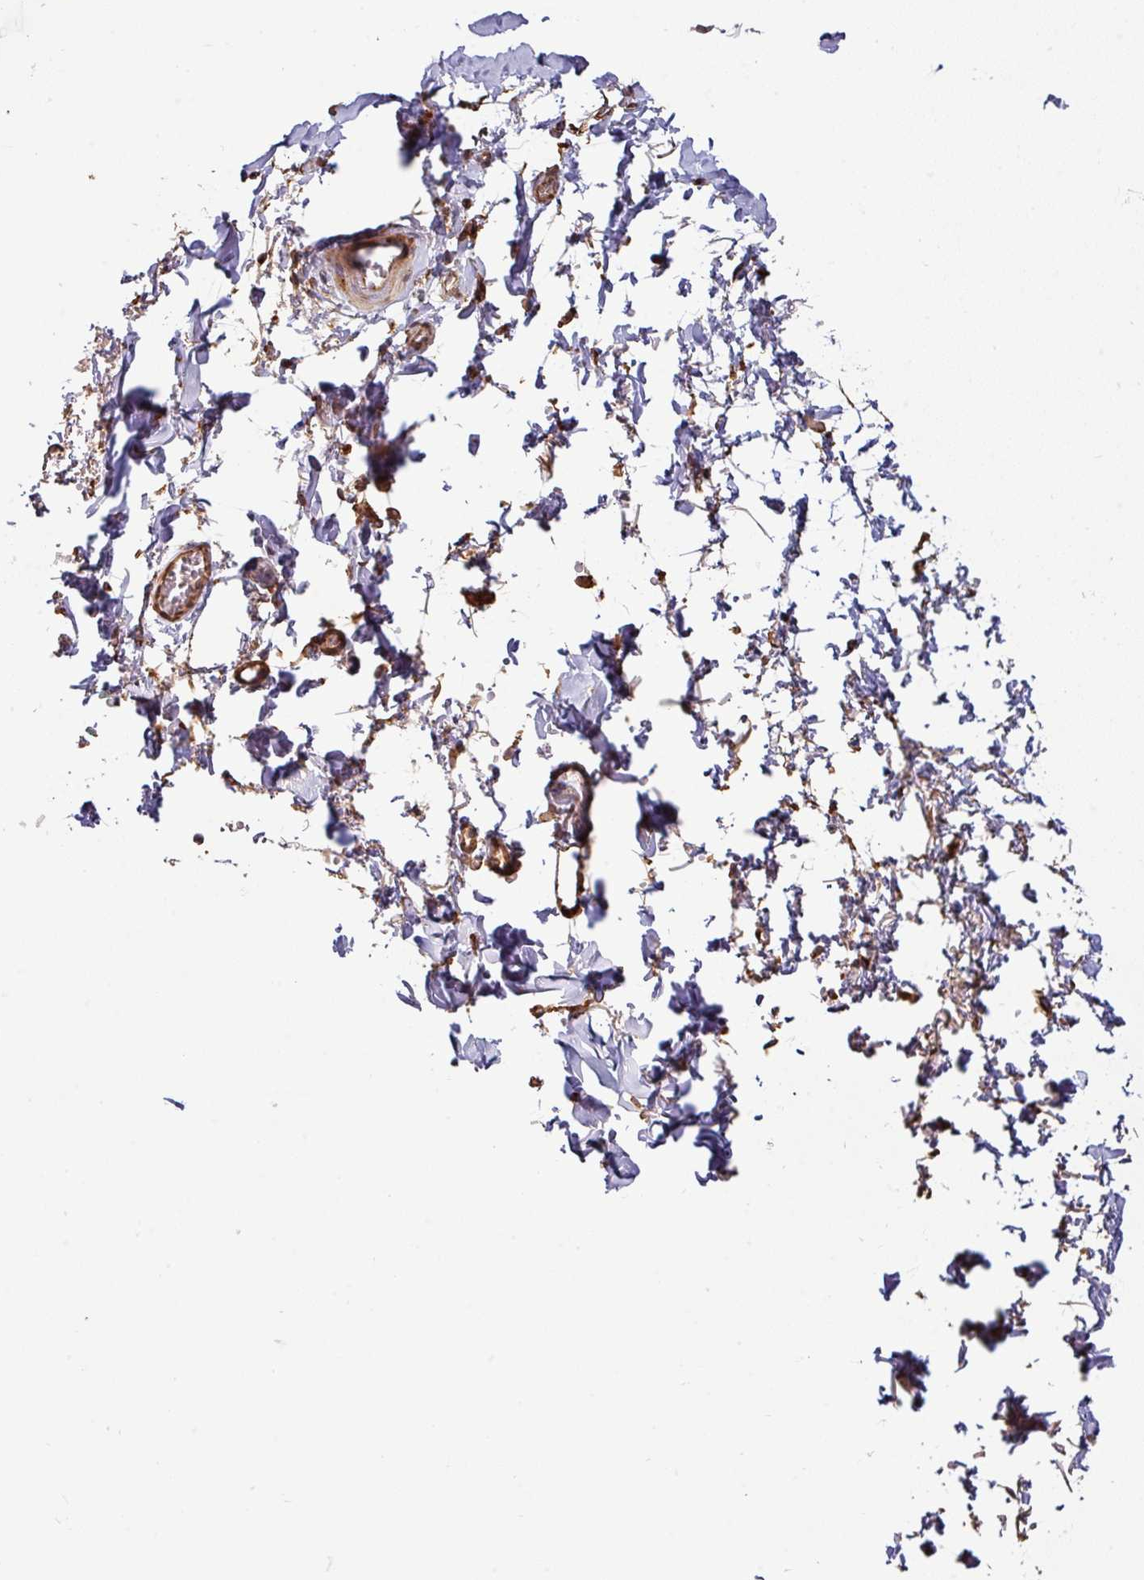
{"staining": {"intensity": "strong", "quantity": ">75%", "location": "cytoplasmic/membranous"}, "tissue": "adipose tissue", "cell_type": "Adipocytes", "image_type": "normal", "snomed": [{"axis": "morphology", "description": "Normal tissue, NOS"}, {"axis": "topography", "description": "Vulva"}, {"axis": "topography", "description": "Vagina"}, {"axis": "topography", "description": "Peripheral nerve tissue"}], "caption": "Immunohistochemistry (IHC) of unremarkable adipose tissue shows high levels of strong cytoplasmic/membranous staining in about >75% of adipocytes.", "gene": "CASP2", "patient": {"sex": "female", "age": 66}}